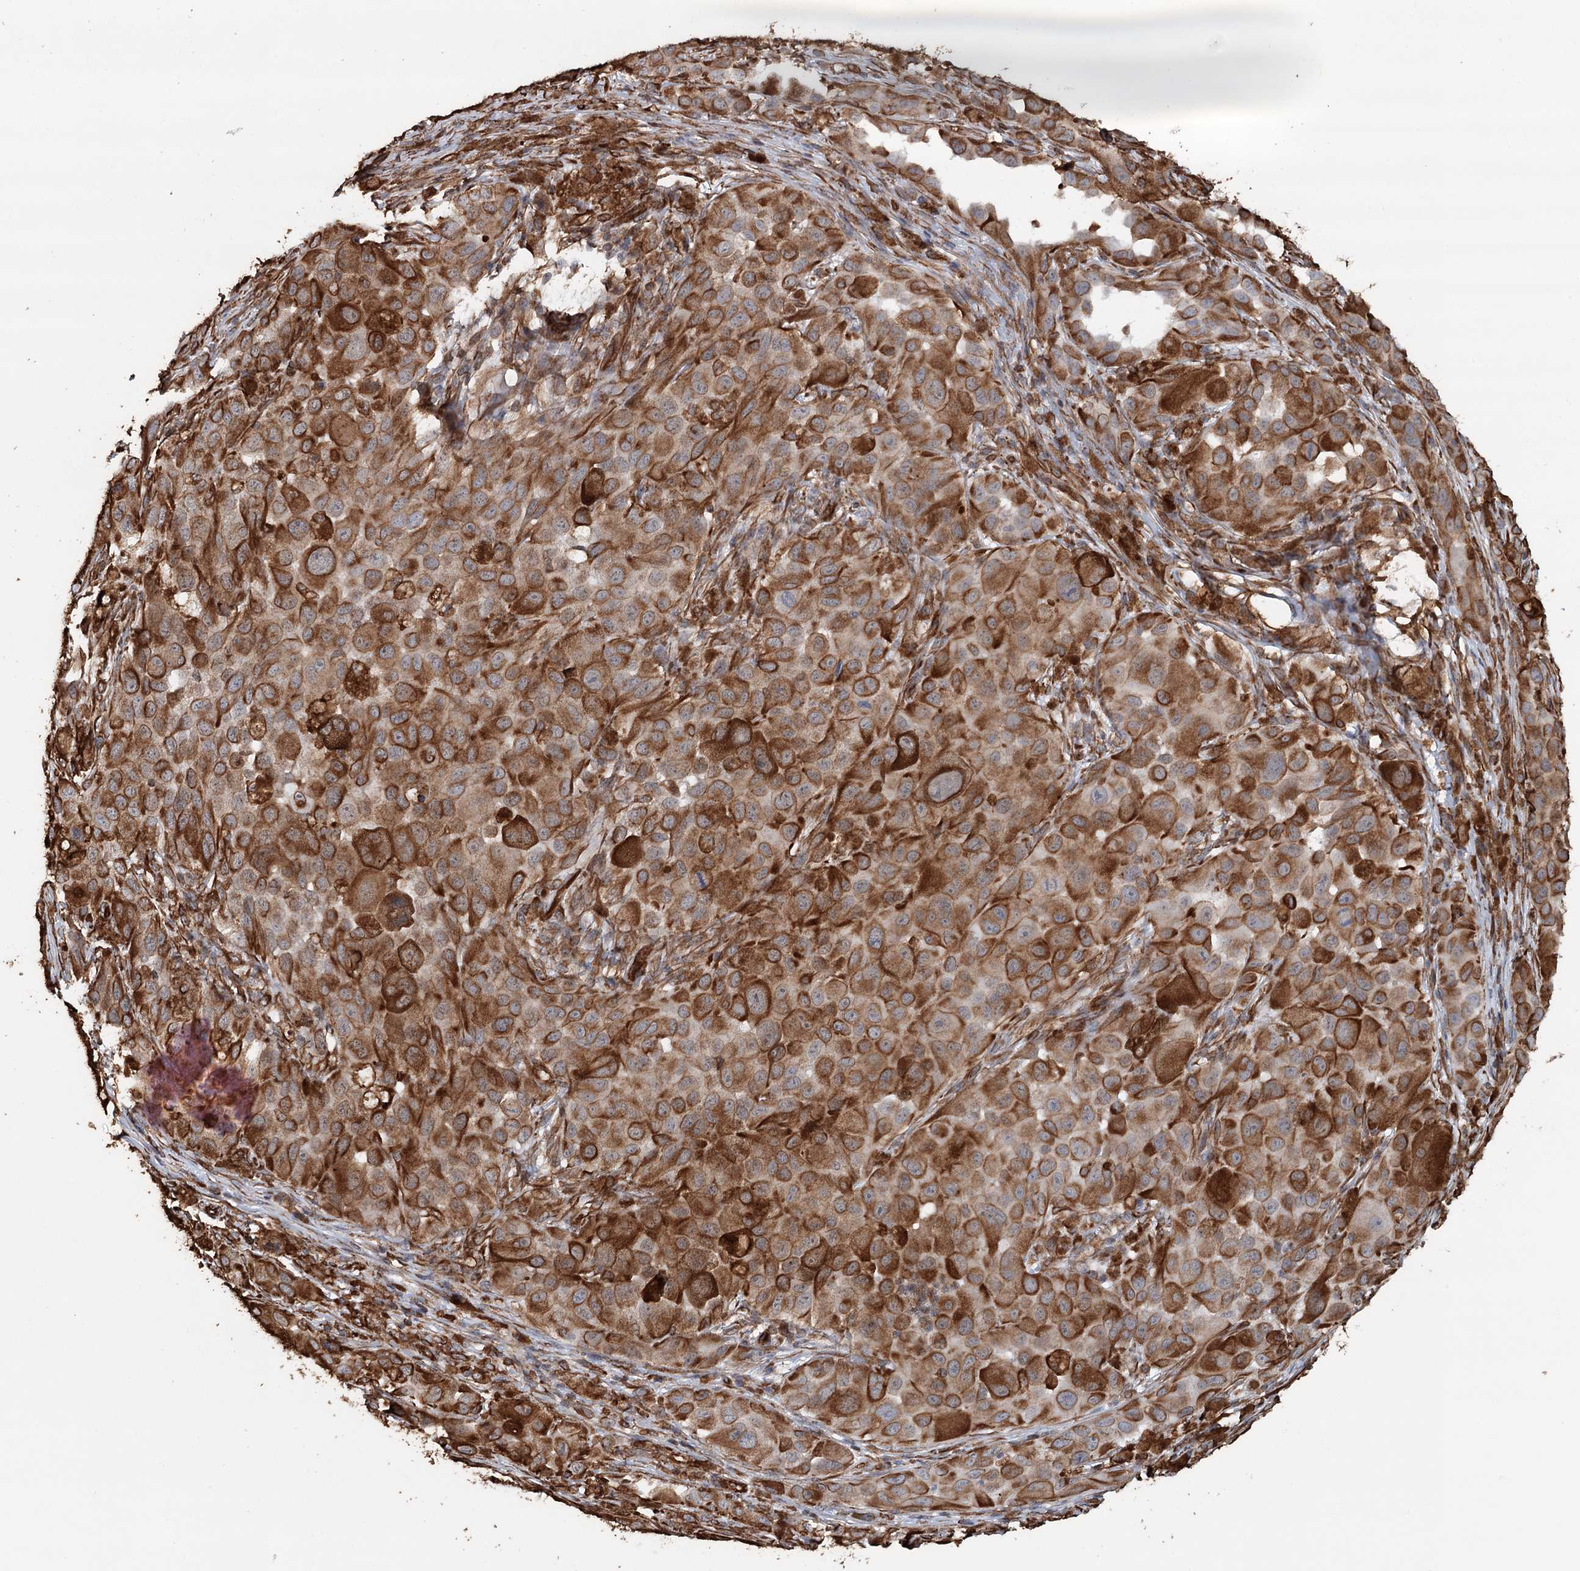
{"staining": {"intensity": "moderate", "quantity": ">75%", "location": "cytoplasmic/membranous"}, "tissue": "melanoma", "cell_type": "Tumor cells", "image_type": "cancer", "snomed": [{"axis": "morphology", "description": "Malignant melanoma, NOS"}, {"axis": "topography", "description": "Skin"}], "caption": "High-power microscopy captured an IHC histopathology image of melanoma, revealing moderate cytoplasmic/membranous staining in about >75% of tumor cells.", "gene": "SYNPO", "patient": {"sex": "male", "age": 96}}